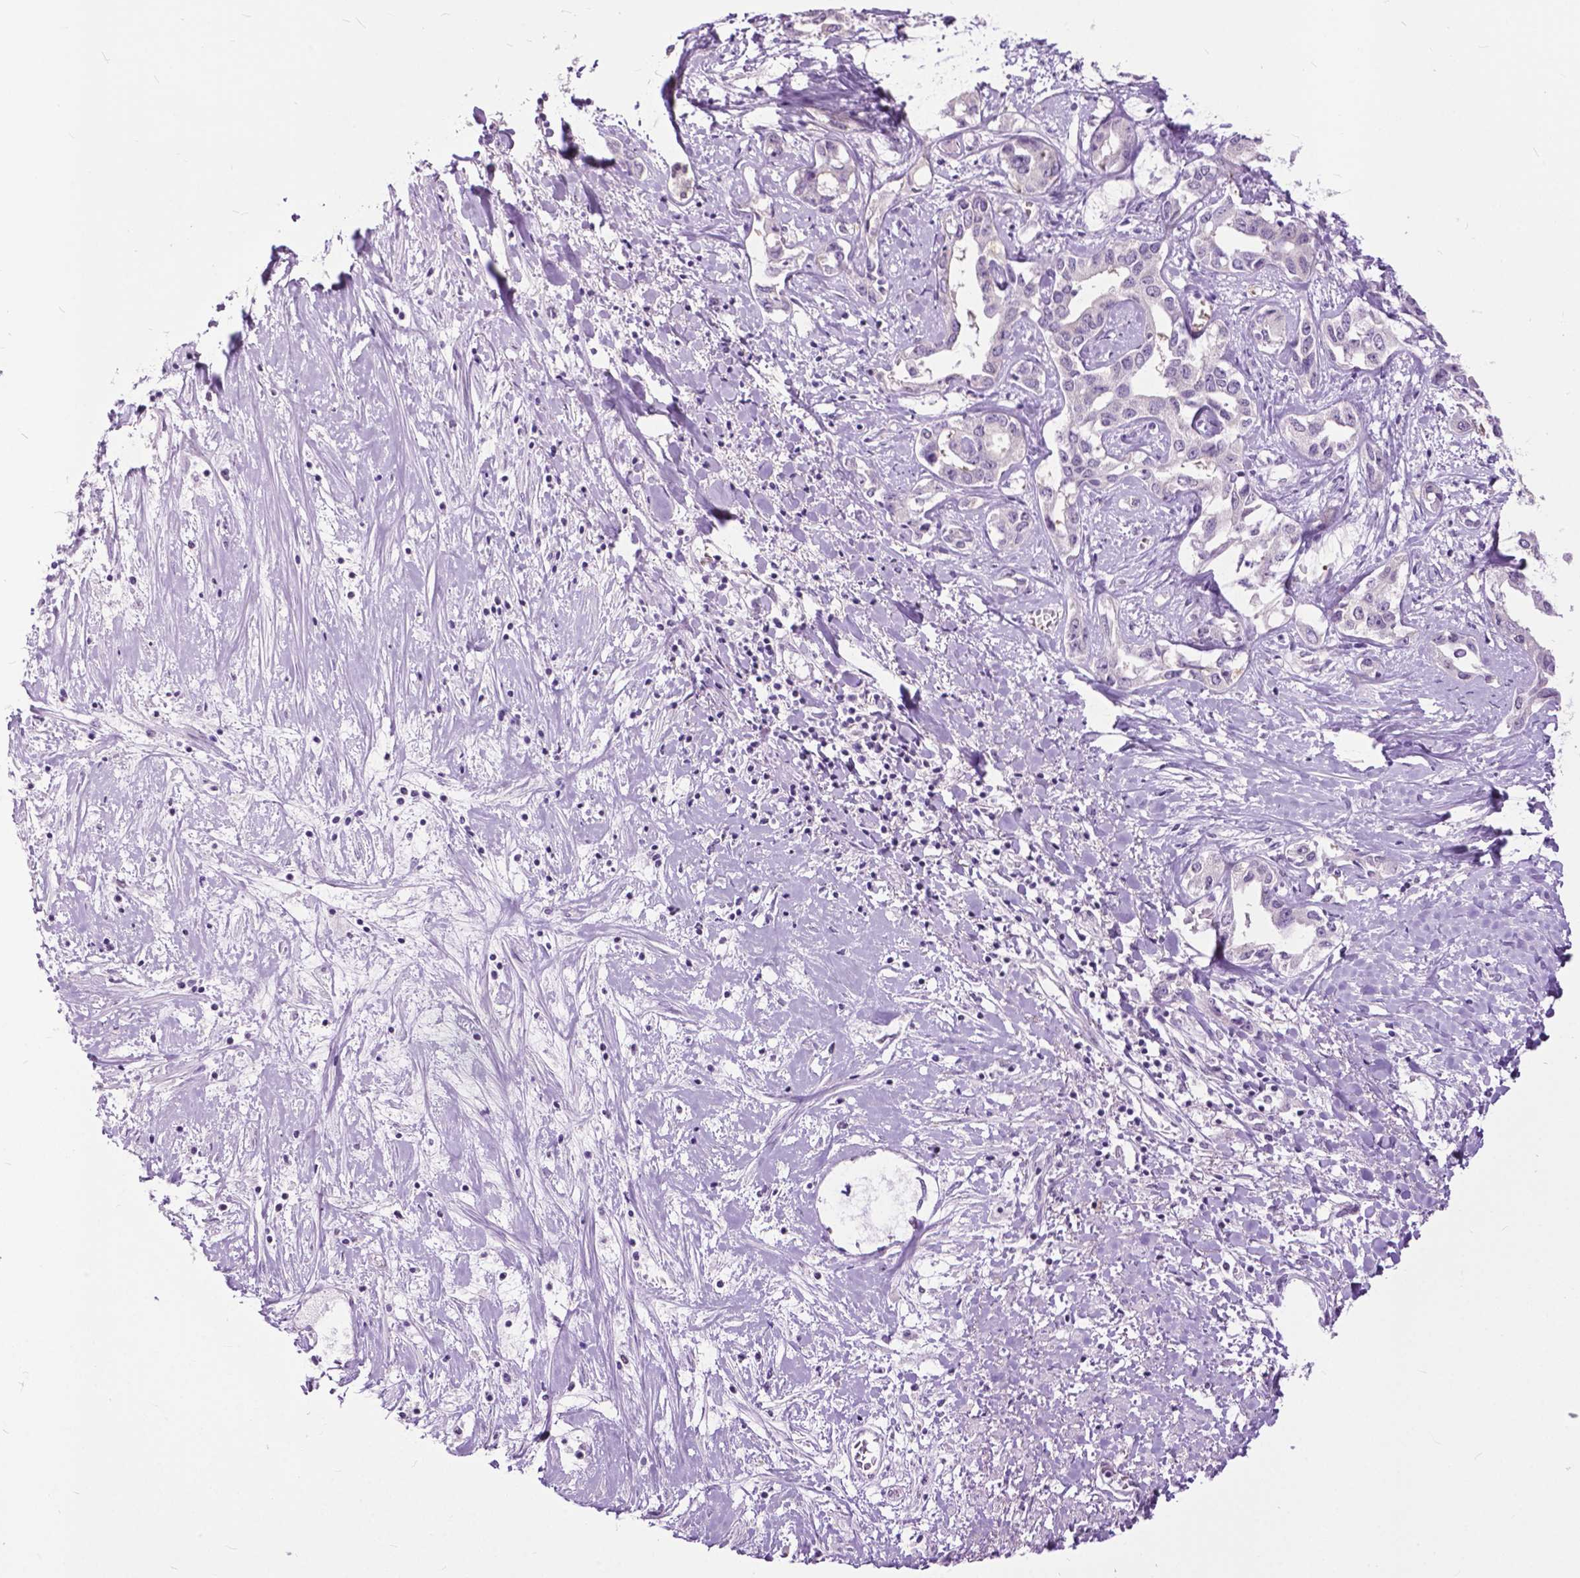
{"staining": {"intensity": "negative", "quantity": "none", "location": "none"}, "tissue": "liver cancer", "cell_type": "Tumor cells", "image_type": "cancer", "snomed": [{"axis": "morphology", "description": "Cholangiocarcinoma"}, {"axis": "topography", "description": "Liver"}], "caption": "Photomicrograph shows no protein positivity in tumor cells of liver cancer tissue.", "gene": "GPR37L1", "patient": {"sex": "male", "age": 59}}